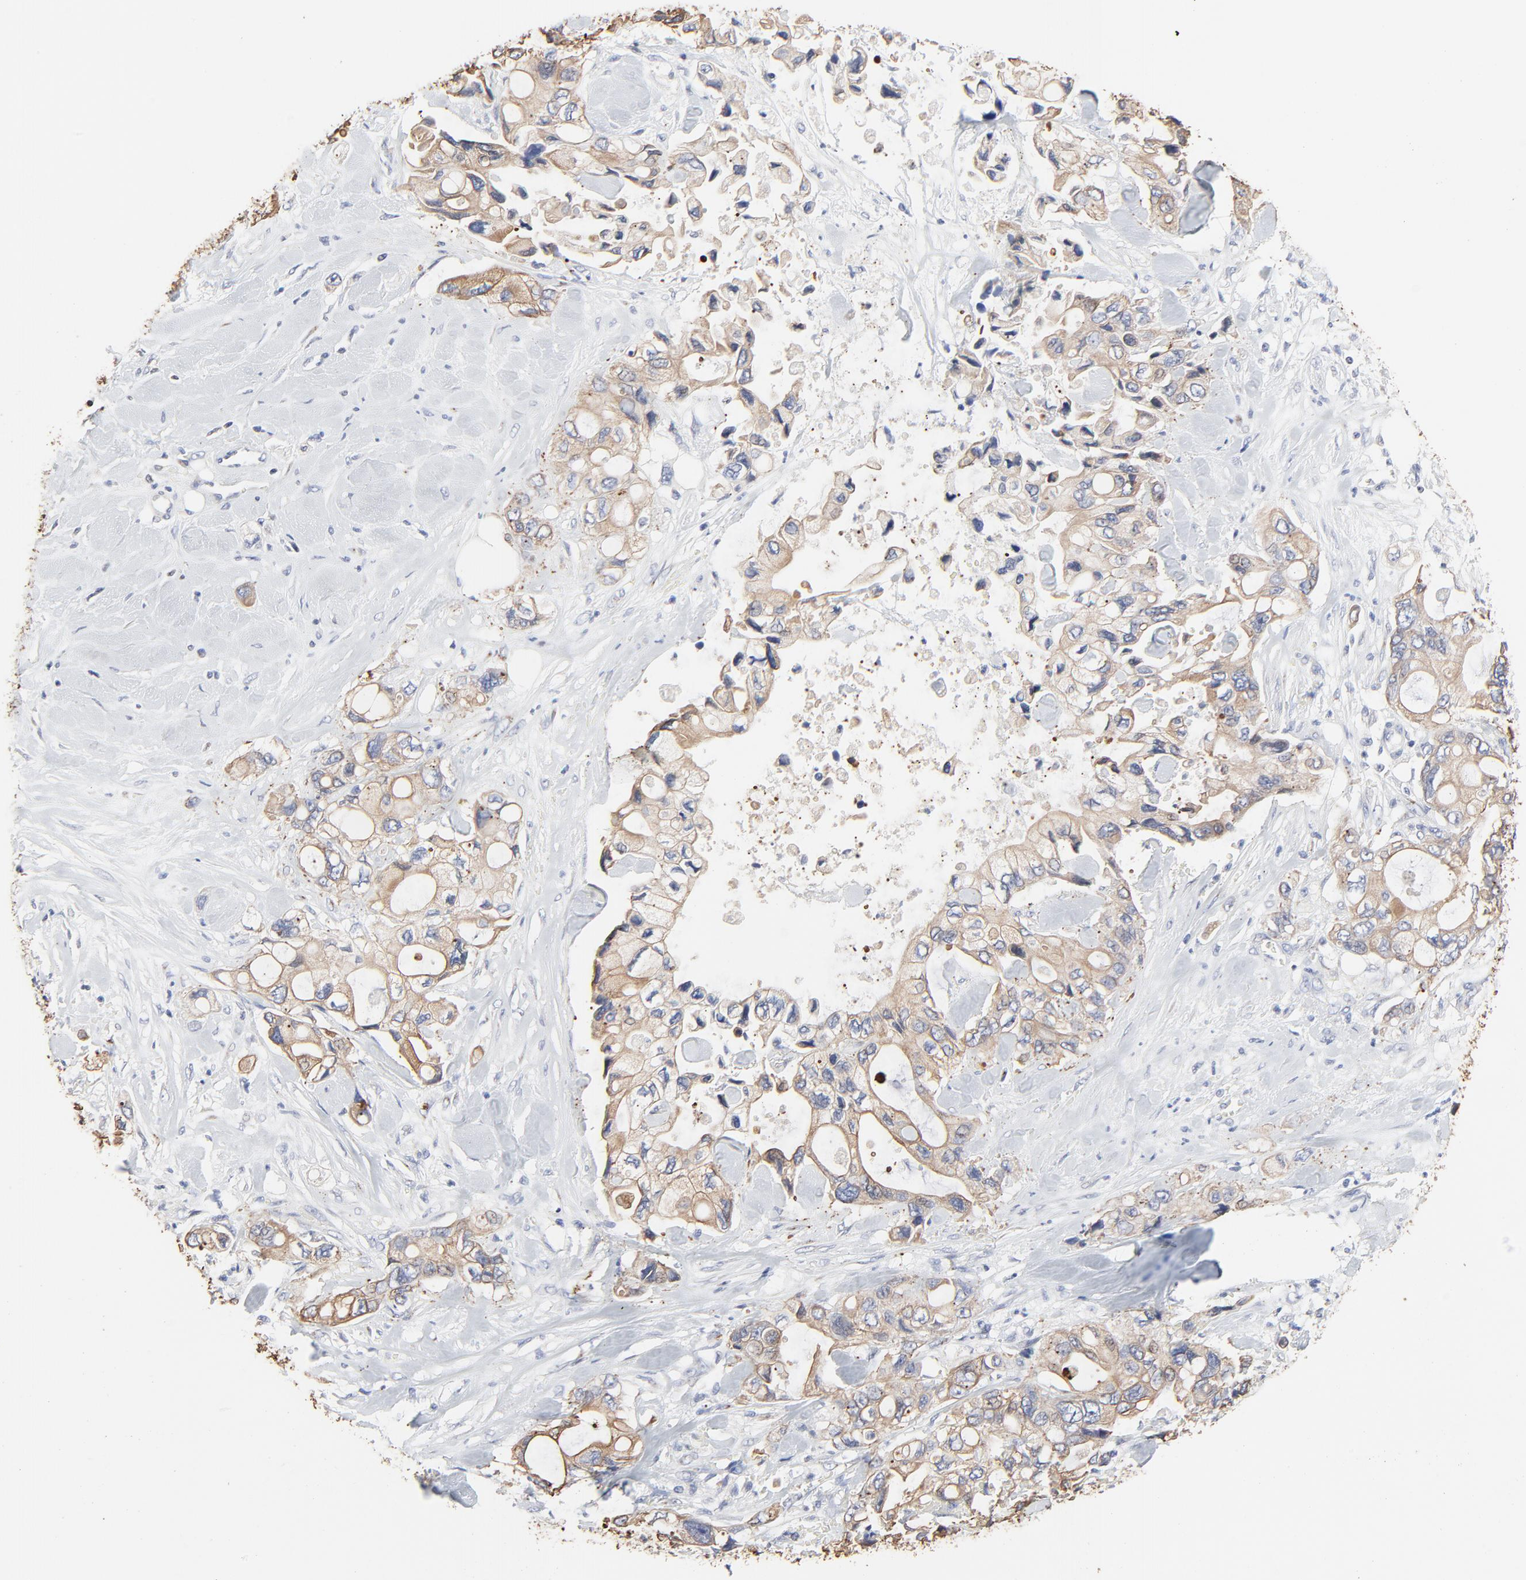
{"staining": {"intensity": "weak", "quantity": ">75%", "location": "cytoplasmic/membranous"}, "tissue": "pancreatic cancer", "cell_type": "Tumor cells", "image_type": "cancer", "snomed": [{"axis": "morphology", "description": "Adenocarcinoma, NOS"}, {"axis": "topography", "description": "Pancreas"}], "caption": "Protein expression analysis of adenocarcinoma (pancreatic) displays weak cytoplasmic/membranous expression in approximately >75% of tumor cells.", "gene": "LNX1", "patient": {"sex": "male", "age": 70}}